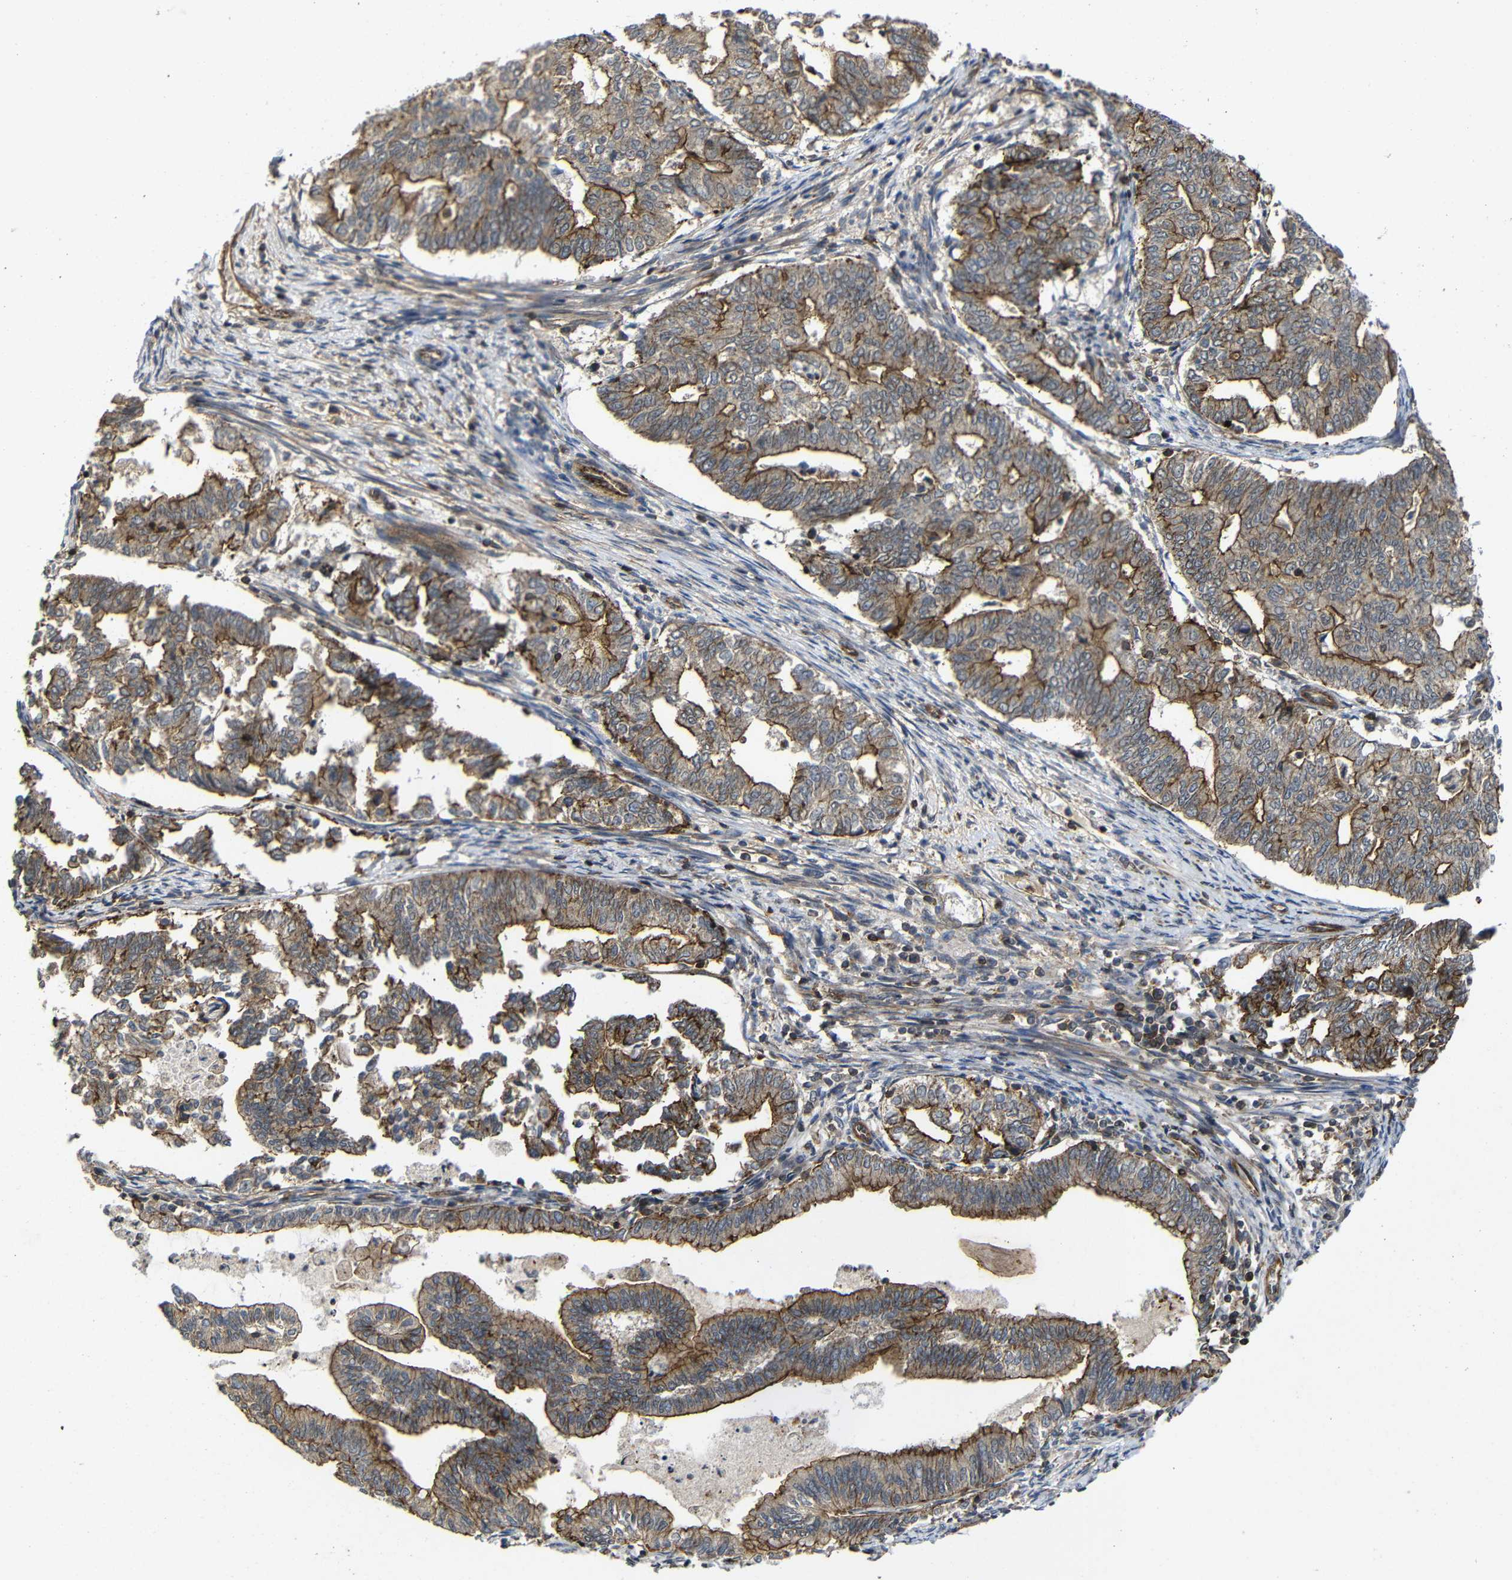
{"staining": {"intensity": "moderate", "quantity": ">75%", "location": "cytoplasmic/membranous"}, "tissue": "endometrial cancer", "cell_type": "Tumor cells", "image_type": "cancer", "snomed": [{"axis": "morphology", "description": "Adenocarcinoma, NOS"}, {"axis": "topography", "description": "Endometrium"}], "caption": "Endometrial adenocarcinoma was stained to show a protein in brown. There is medium levels of moderate cytoplasmic/membranous staining in approximately >75% of tumor cells. The protein is stained brown, and the nuclei are stained in blue (DAB (3,3'-diaminobenzidine) IHC with brightfield microscopy, high magnification).", "gene": "NANOS1", "patient": {"sex": "female", "age": 79}}